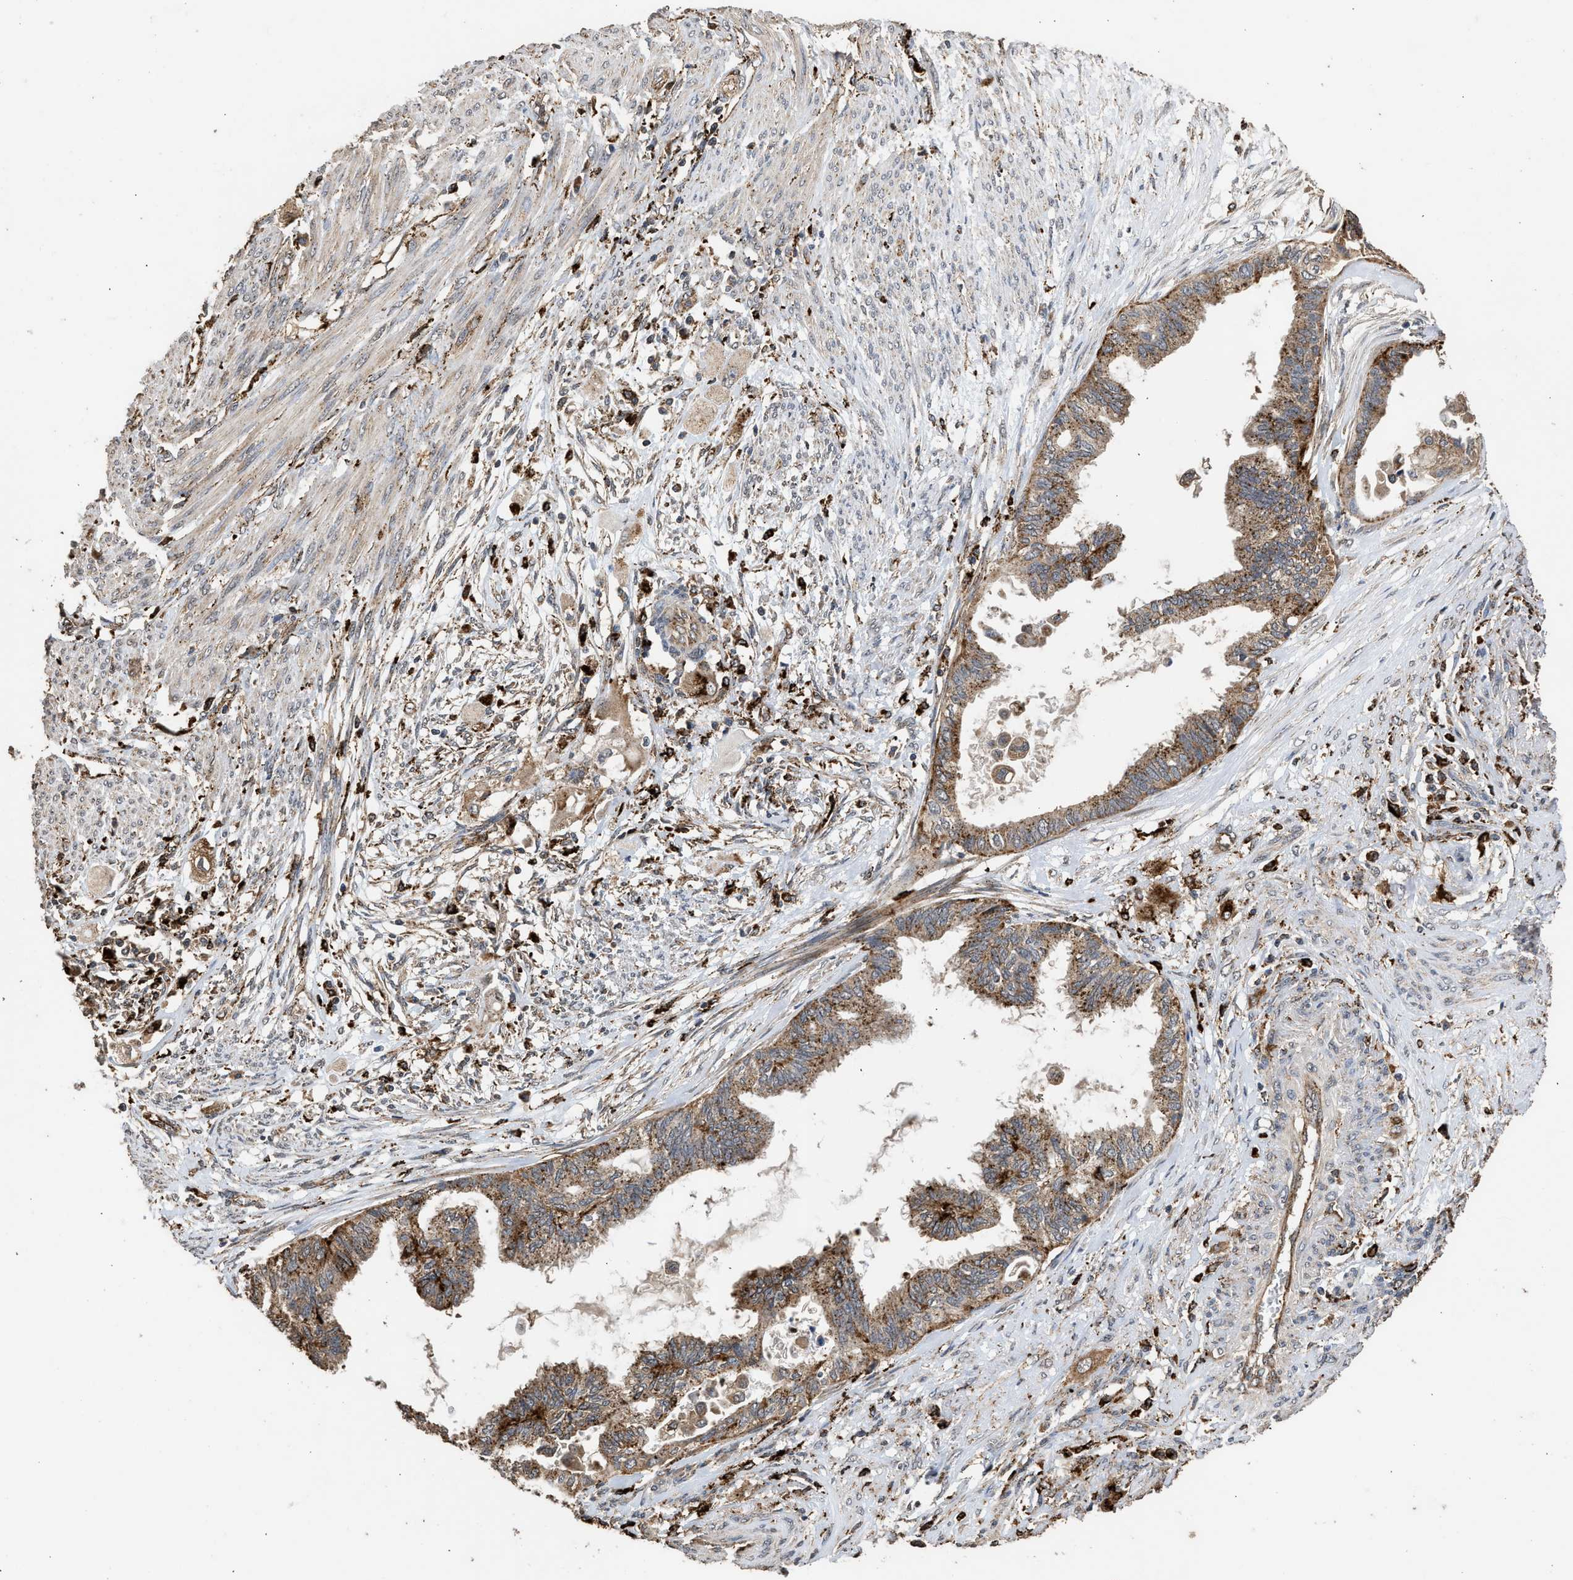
{"staining": {"intensity": "moderate", "quantity": ">75%", "location": "cytoplasmic/membranous"}, "tissue": "cervical cancer", "cell_type": "Tumor cells", "image_type": "cancer", "snomed": [{"axis": "morphology", "description": "Normal tissue, NOS"}, {"axis": "morphology", "description": "Adenocarcinoma, NOS"}, {"axis": "topography", "description": "Cervix"}, {"axis": "topography", "description": "Endometrium"}], "caption": "IHC photomicrograph of neoplastic tissue: human cervical cancer (adenocarcinoma) stained using immunohistochemistry (IHC) exhibits medium levels of moderate protein expression localized specifically in the cytoplasmic/membranous of tumor cells, appearing as a cytoplasmic/membranous brown color.", "gene": "CTSV", "patient": {"sex": "female", "age": 86}}